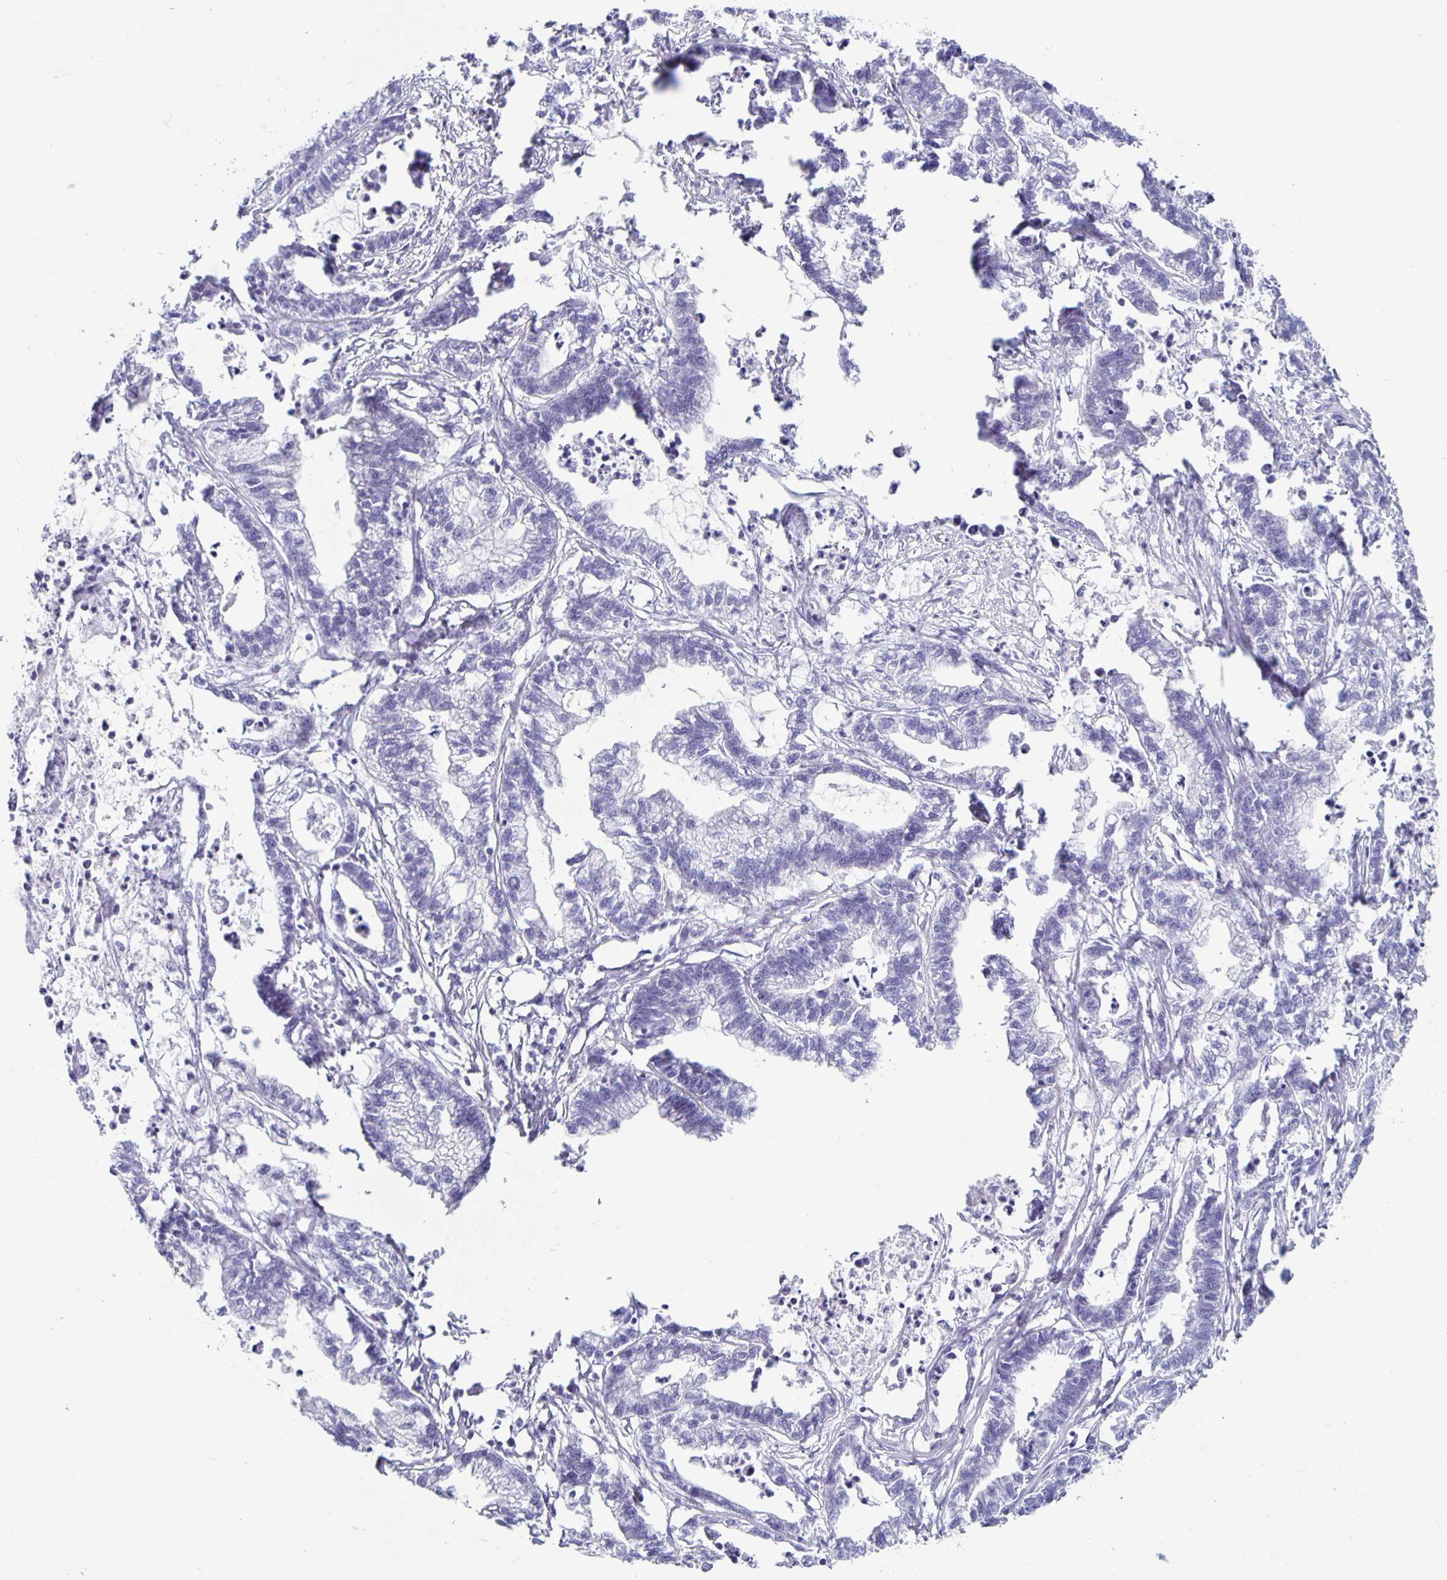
{"staining": {"intensity": "negative", "quantity": "none", "location": "none"}, "tissue": "stomach cancer", "cell_type": "Tumor cells", "image_type": "cancer", "snomed": [{"axis": "morphology", "description": "Adenocarcinoma, NOS"}, {"axis": "topography", "description": "Stomach"}], "caption": "Immunohistochemical staining of stomach cancer reveals no significant staining in tumor cells.", "gene": "CT45A5", "patient": {"sex": "male", "age": 83}}